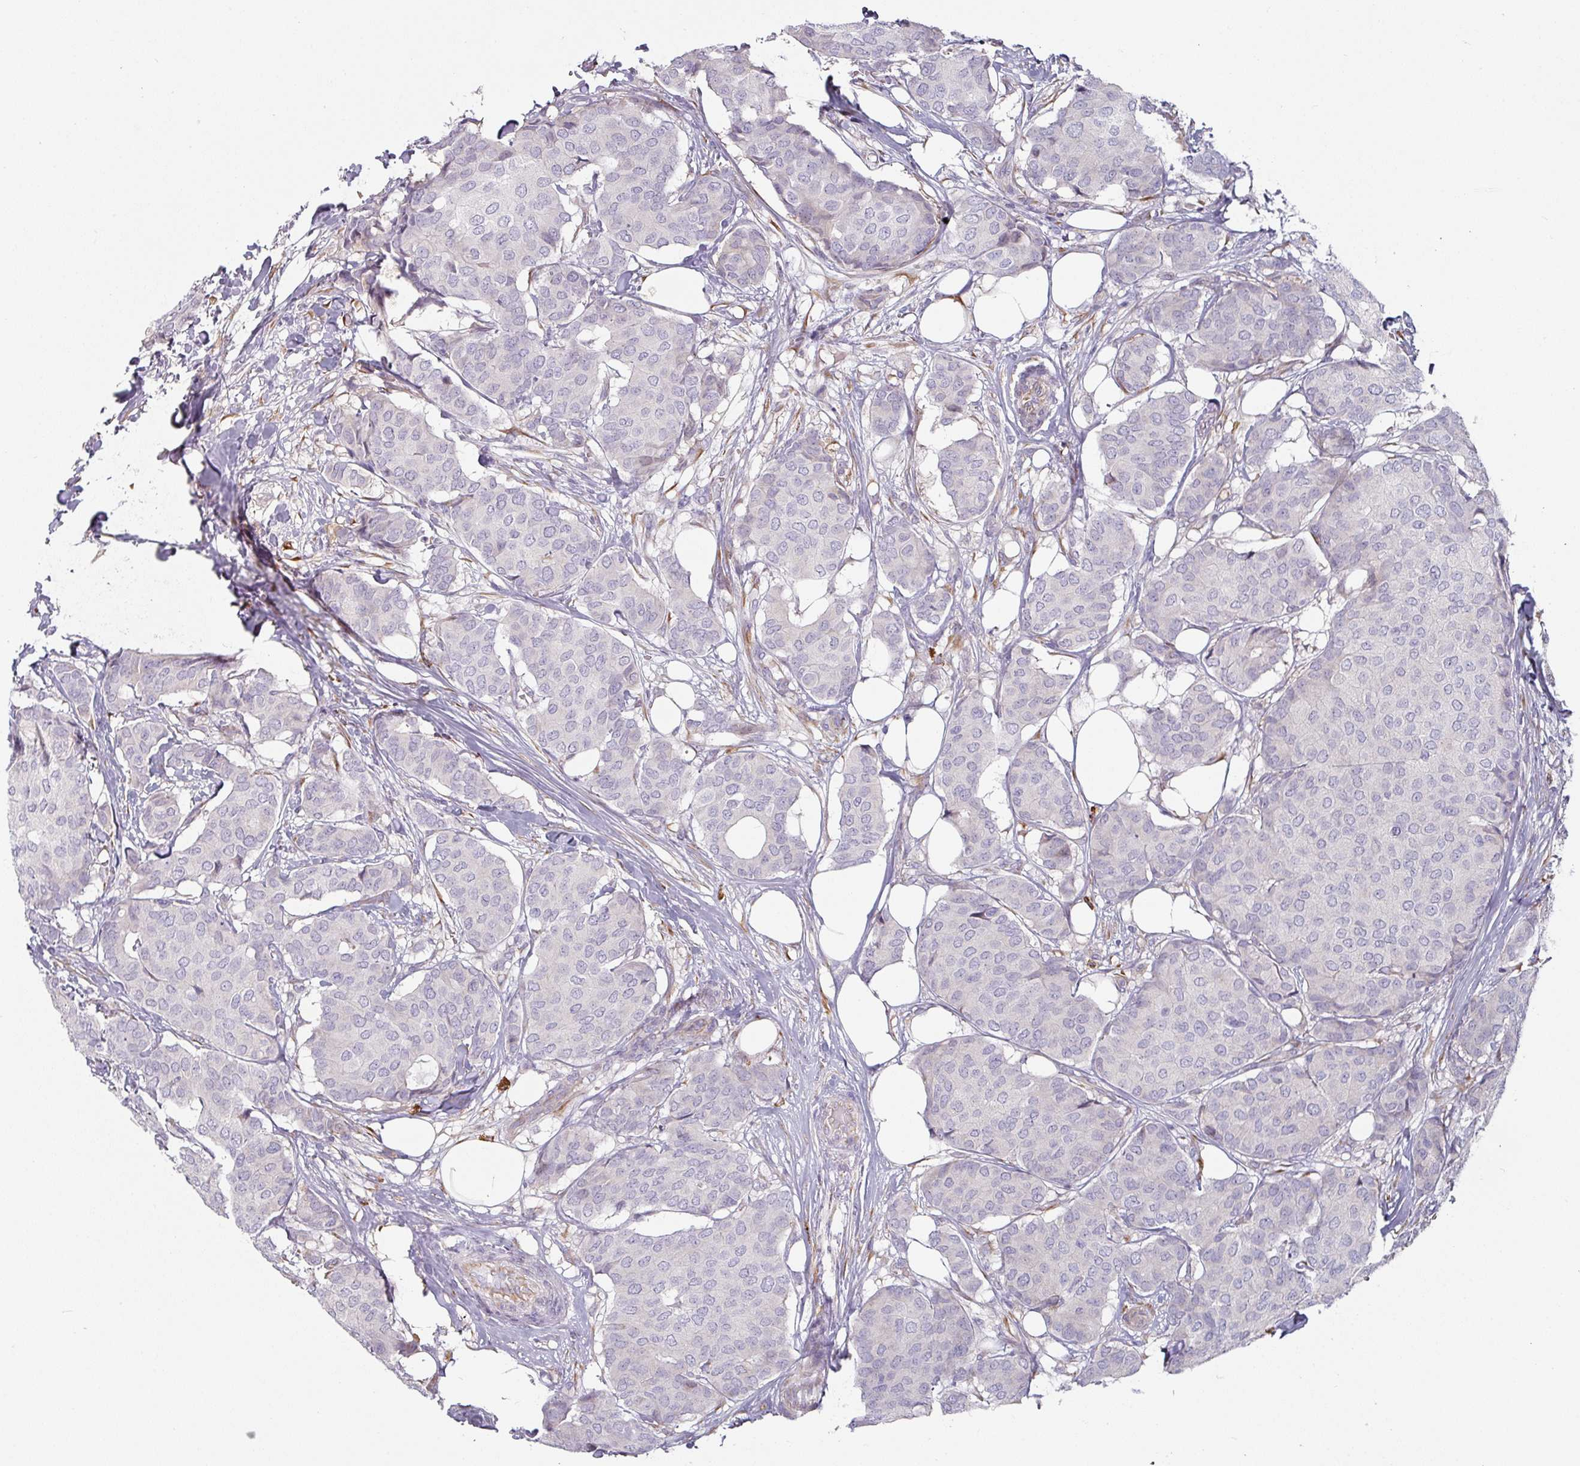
{"staining": {"intensity": "negative", "quantity": "none", "location": "none"}, "tissue": "breast cancer", "cell_type": "Tumor cells", "image_type": "cancer", "snomed": [{"axis": "morphology", "description": "Duct carcinoma"}, {"axis": "topography", "description": "Breast"}], "caption": "Immunohistochemistry photomicrograph of neoplastic tissue: human breast infiltrating ductal carcinoma stained with DAB reveals no significant protein staining in tumor cells. (DAB immunohistochemistry with hematoxylin counter stain).", "gene": "CEP78", "patient": {"sex": "female", "age": 75}}